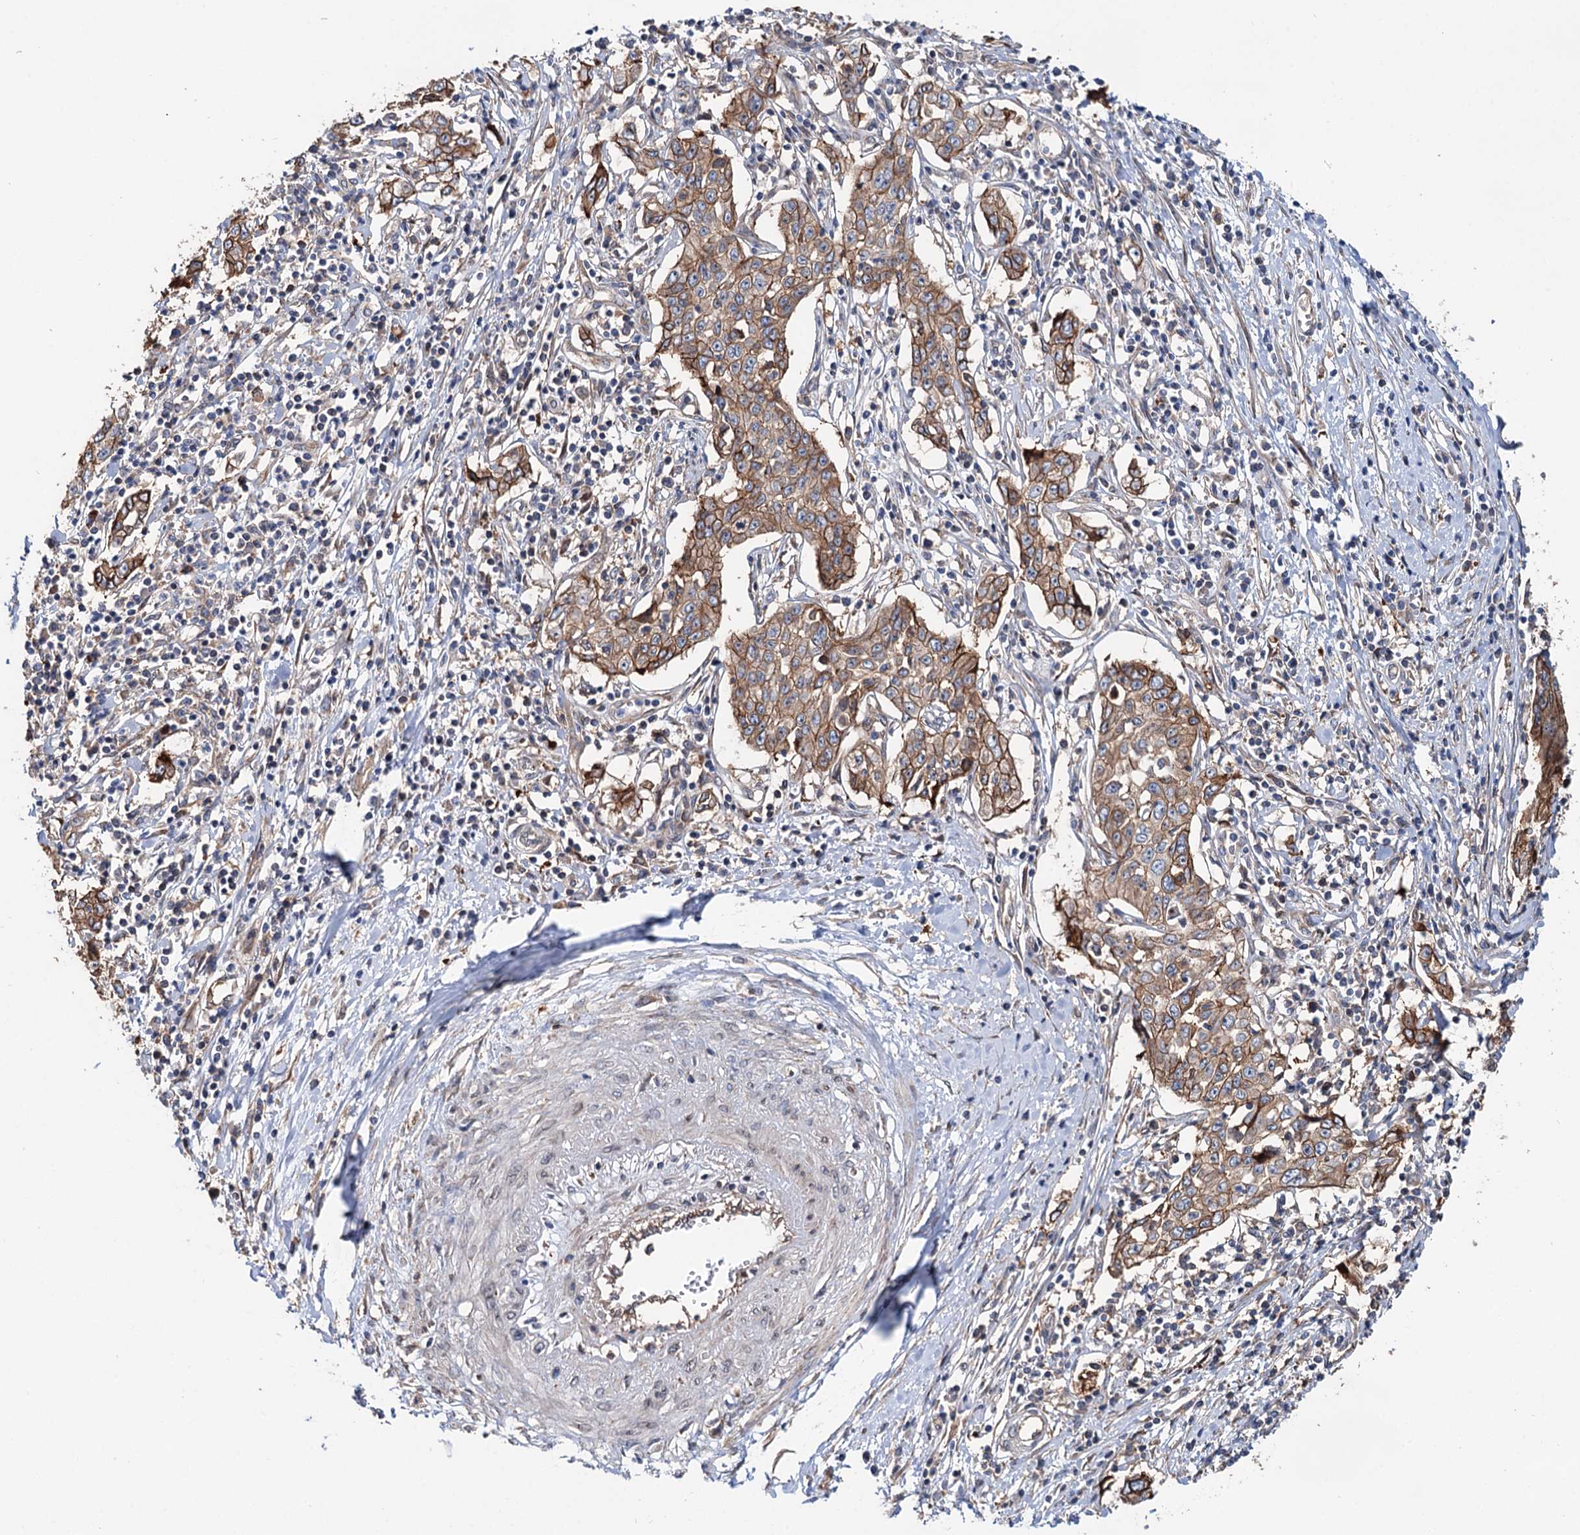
{"staining": {"intensity": "moderate", "quantity": ">75%", "location": "cytoplasmic/membranous"}, "tissue": "cervical cancer", "cell_type": "Tumor cells", "image_type": "cancer", "snomed": [{"axis": "morphology", "description": "Squamous cell carcinoma, NOS"}, {"axis": "topography", "description": "Cervix"}], "caption": "Immunohistochemical staining of squamous cell carcinoma (cervical) displays medium levels of moderate cytoplasmic/membranous positivity in about >75% of tumor cells.", "gene": "PTDSS2", "patient": {"sex": "female", "age": 35}}